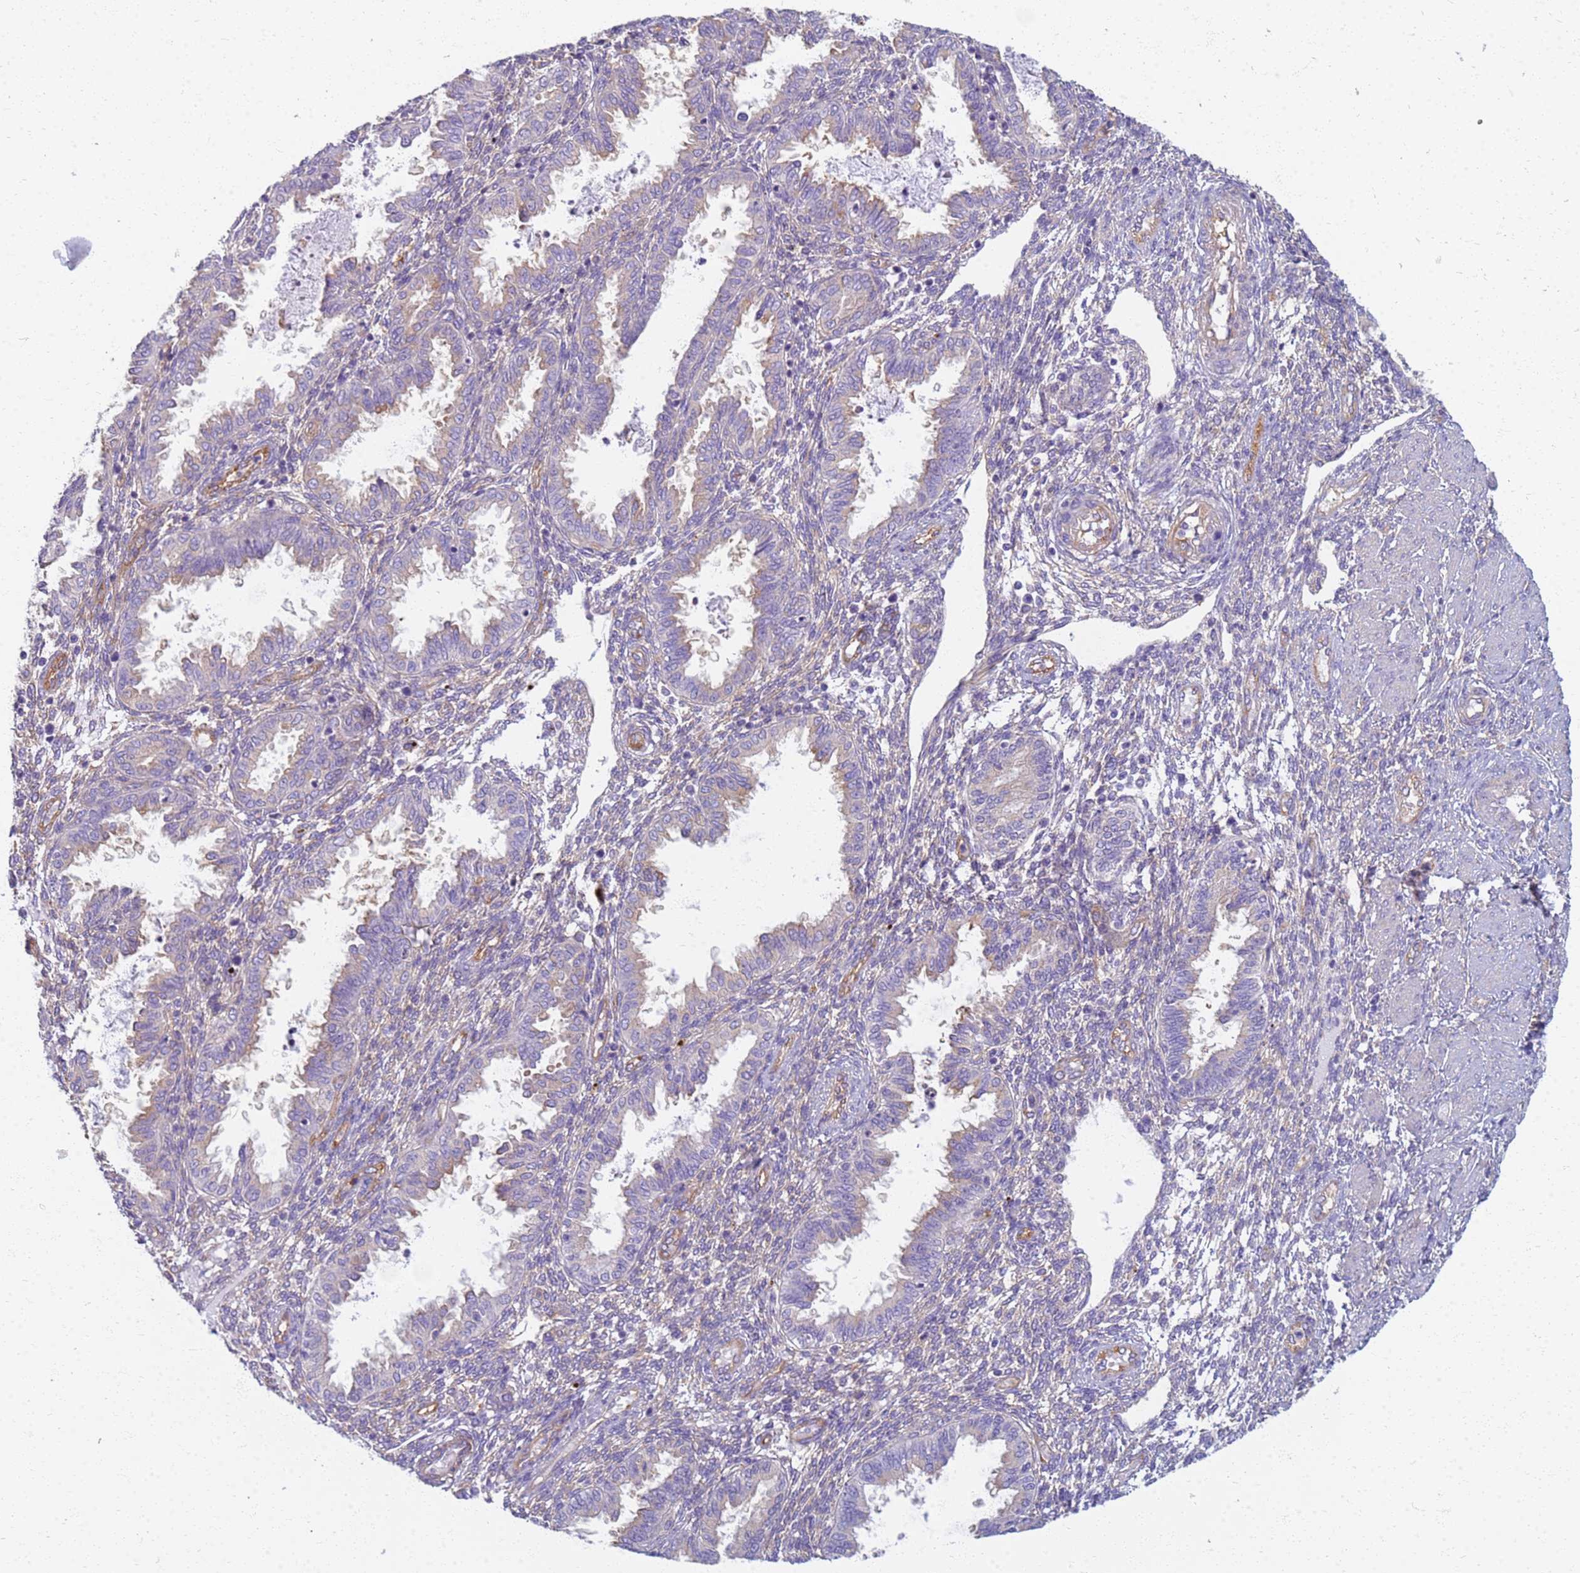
{"staining": {"intensity": "weak", "quantity": "25%-75%", "location": "cytoplasmic/membranous"}, "tissue": "endometrium", "cell_type": "Cells in endometrial stroma", "image_type": "normal", "snomed": [{"axis": "morphology", "description": "Normal tissue, NOS"}, {"axis": "topography", "description": "Endometrium"}], "caption": "Protein staining reveals weak cytoplasmic/membranous positivity in approximately 25%-75% of cells in endometrial stroma in benign endometrium.", "gene": "EEA1", "patient": {"sex": "female", "age": 33}}